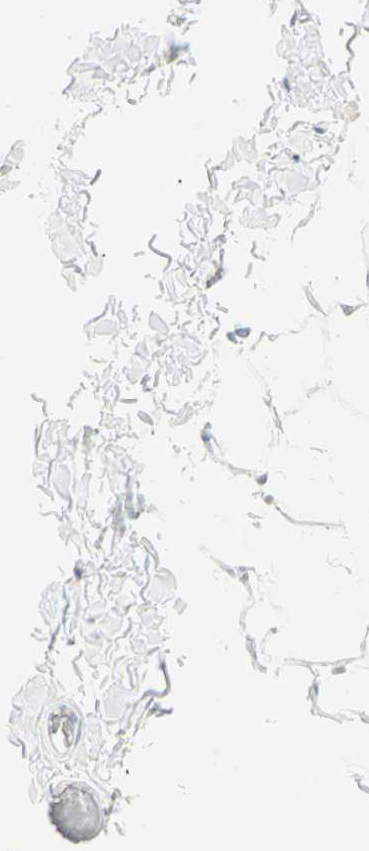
{"staining": {"intensity": "negative", "quantity": "none", "location": "none"}, "tissue": "adipose tissue", "cell_type": "Adipocytes", "image_type": "normal", "snomed": [{"axis": "morphology", "description": "Normal tissue, NOS"}, {"axis": "topography", "description": "Soft tissue"}], "caption": "The immunohistochemistry (IHC) photomicrograph has no significant positivity in adipocytes of adipose tissue. The staining is performed using DAB (3,3'-diaminobenzidine) brown chromogen with nuclei counter-stained in using hematoxylin.", "gene": "MLLT10", "patient": {"sex": "male", "age": 26}}